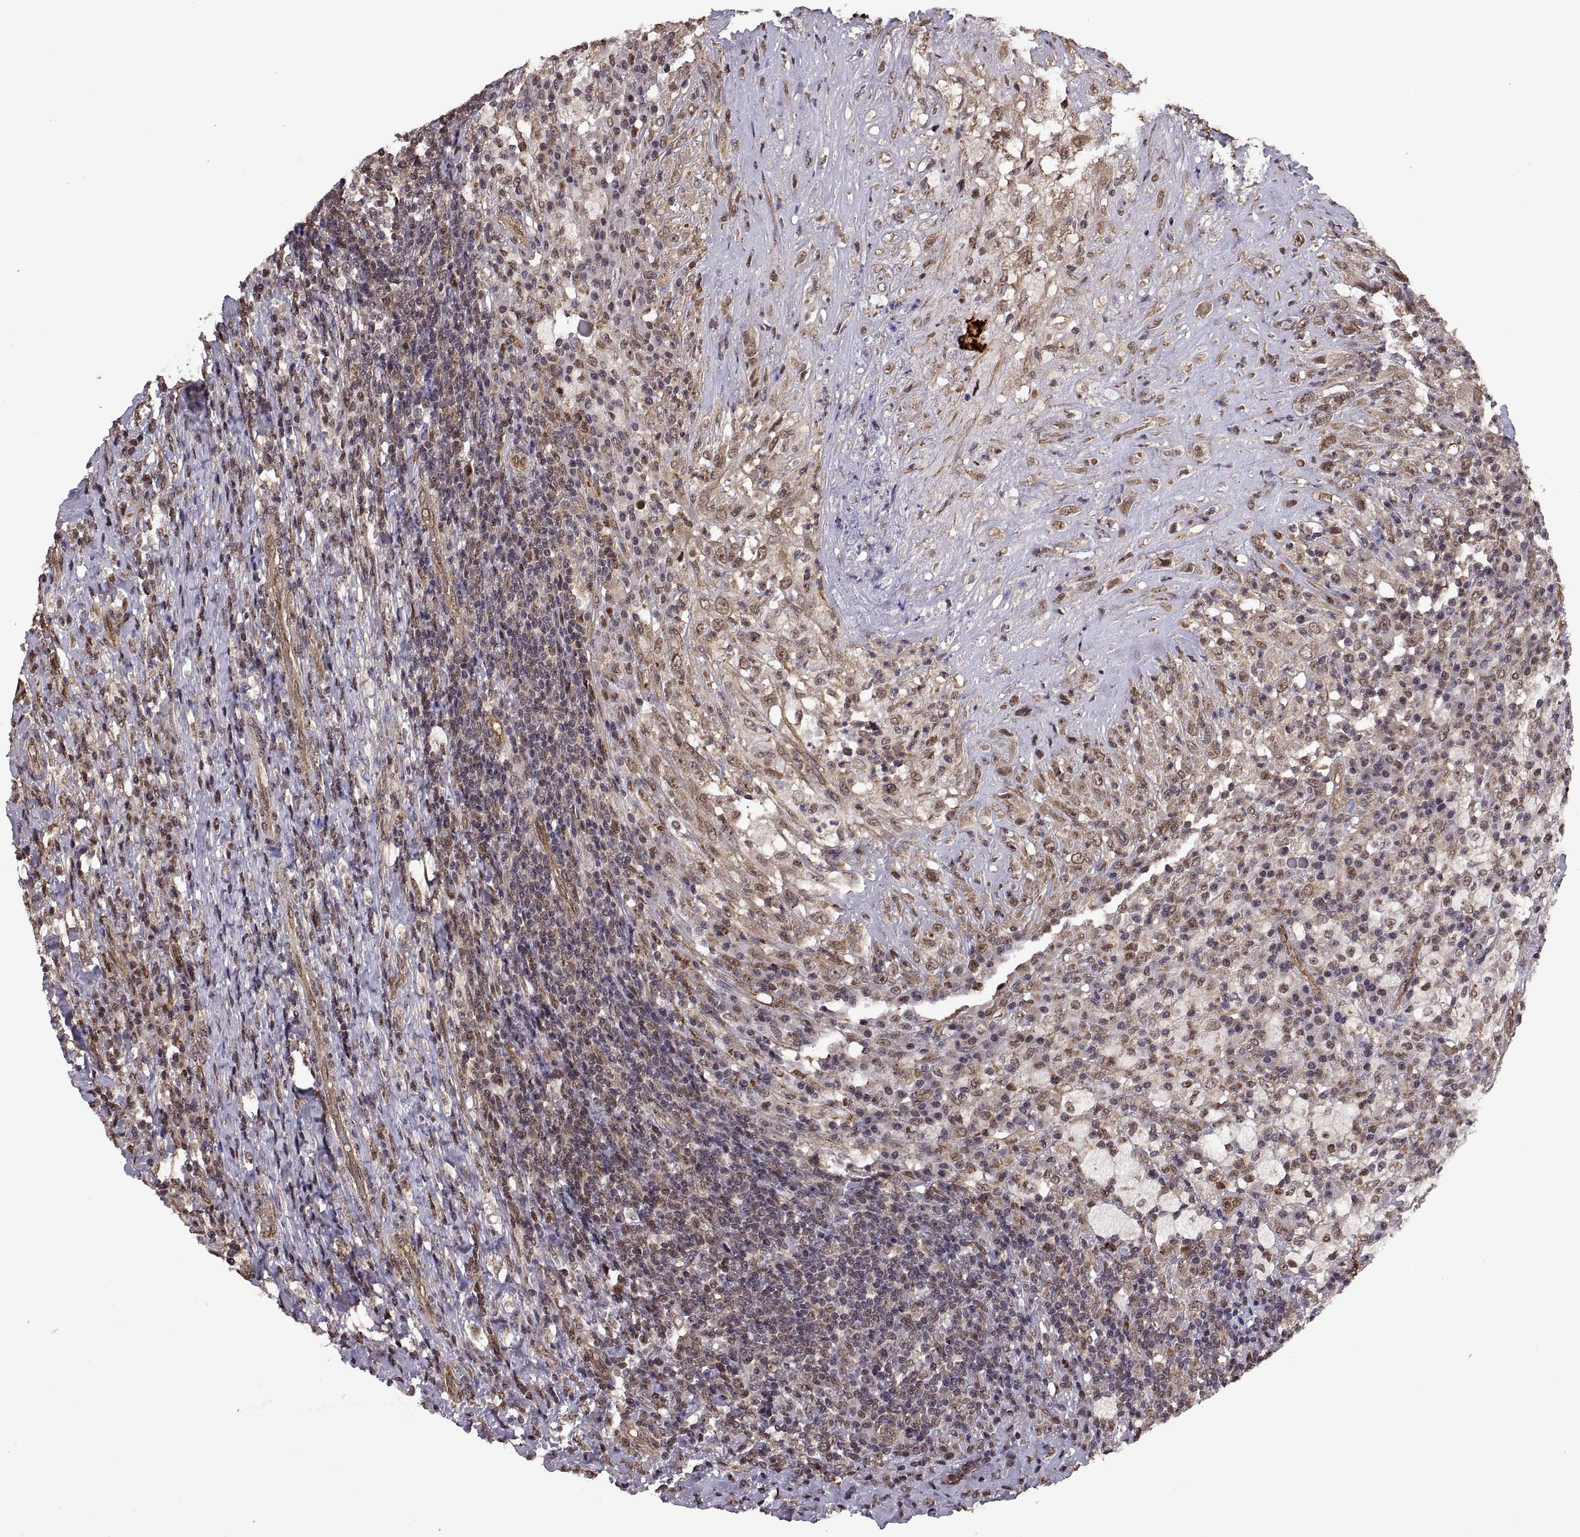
{"staining": {"intensity": "negative", "quantity": "none", "location": "none"}, "tissue": "testis cancer", "cell_type": "Tumor cells", "image_type": "cancer", "snomed": [{"axis": "morphology", "description": "Necrosis, NOS"}, {"axis": "morphology", "description": "Carcinoma, Embryonal, NOS"}, {"axis": "topography", "description": "Testis"}], "caption": "Immunohistochemistry (IHC) of testis cancer (embryonal carcinoma) reveals no expression in tumor cells.", "gene": "ARRB1", "patient": {"sex": "male", "age": 19}}